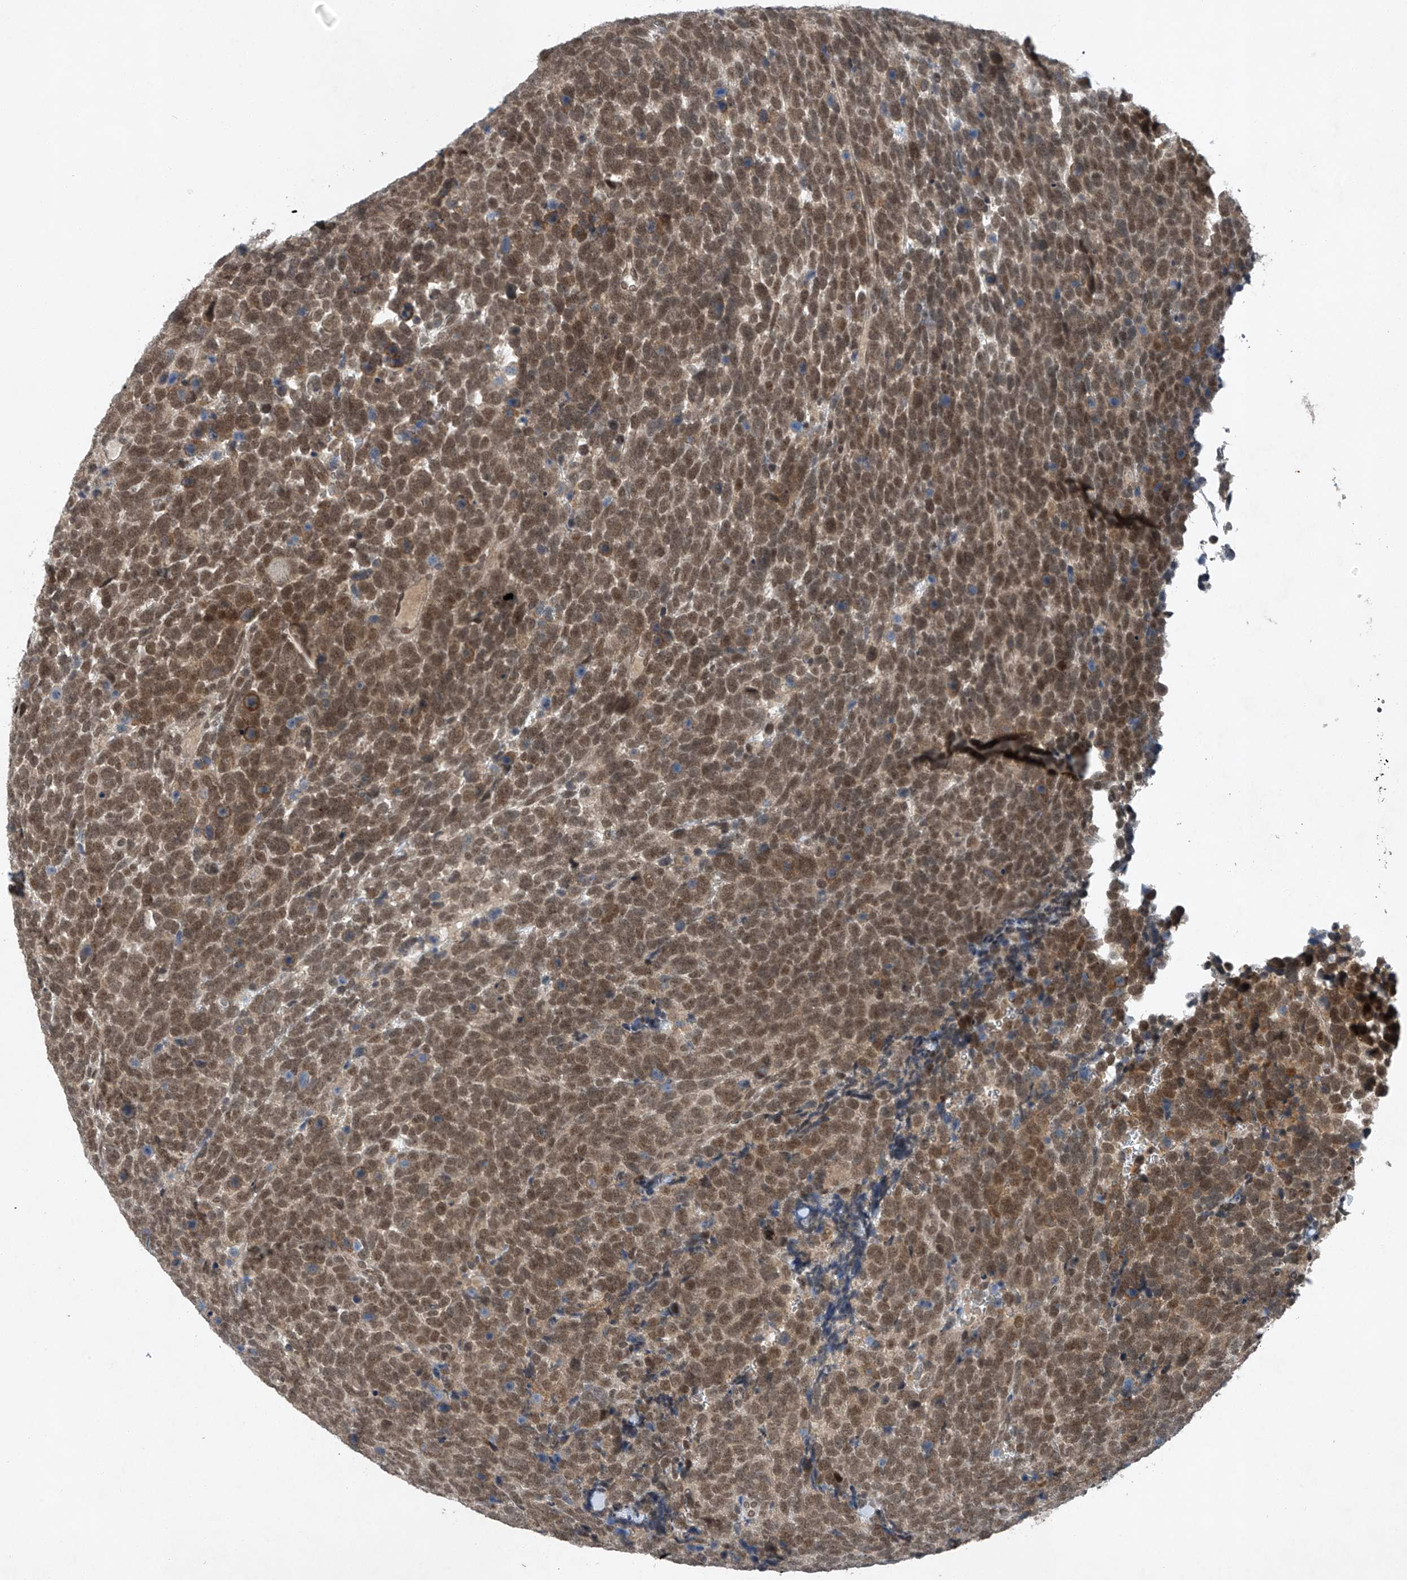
{"staining": {"intensity": "moderate", "quantity": ">75%", "location": "nuclear"}, "tissue": "urothelial cancer", "cell_type": "Tumor cells", "image_type": "cancer", "snomed": [{"axis": "morphology", "description": "Urothelial carcinoma, High grade"}, {"axis": "topography", "description": "Urinary bladder"}], "caption": "Approximately >75% of tumor cells in human urothelial carcinoma (high-grade) exhibit moderate nuclear protein expression as visualized by brown immunohistochemical staining.", "gene": "TAF8", "patient": {"sex": "female", "age": 82}}